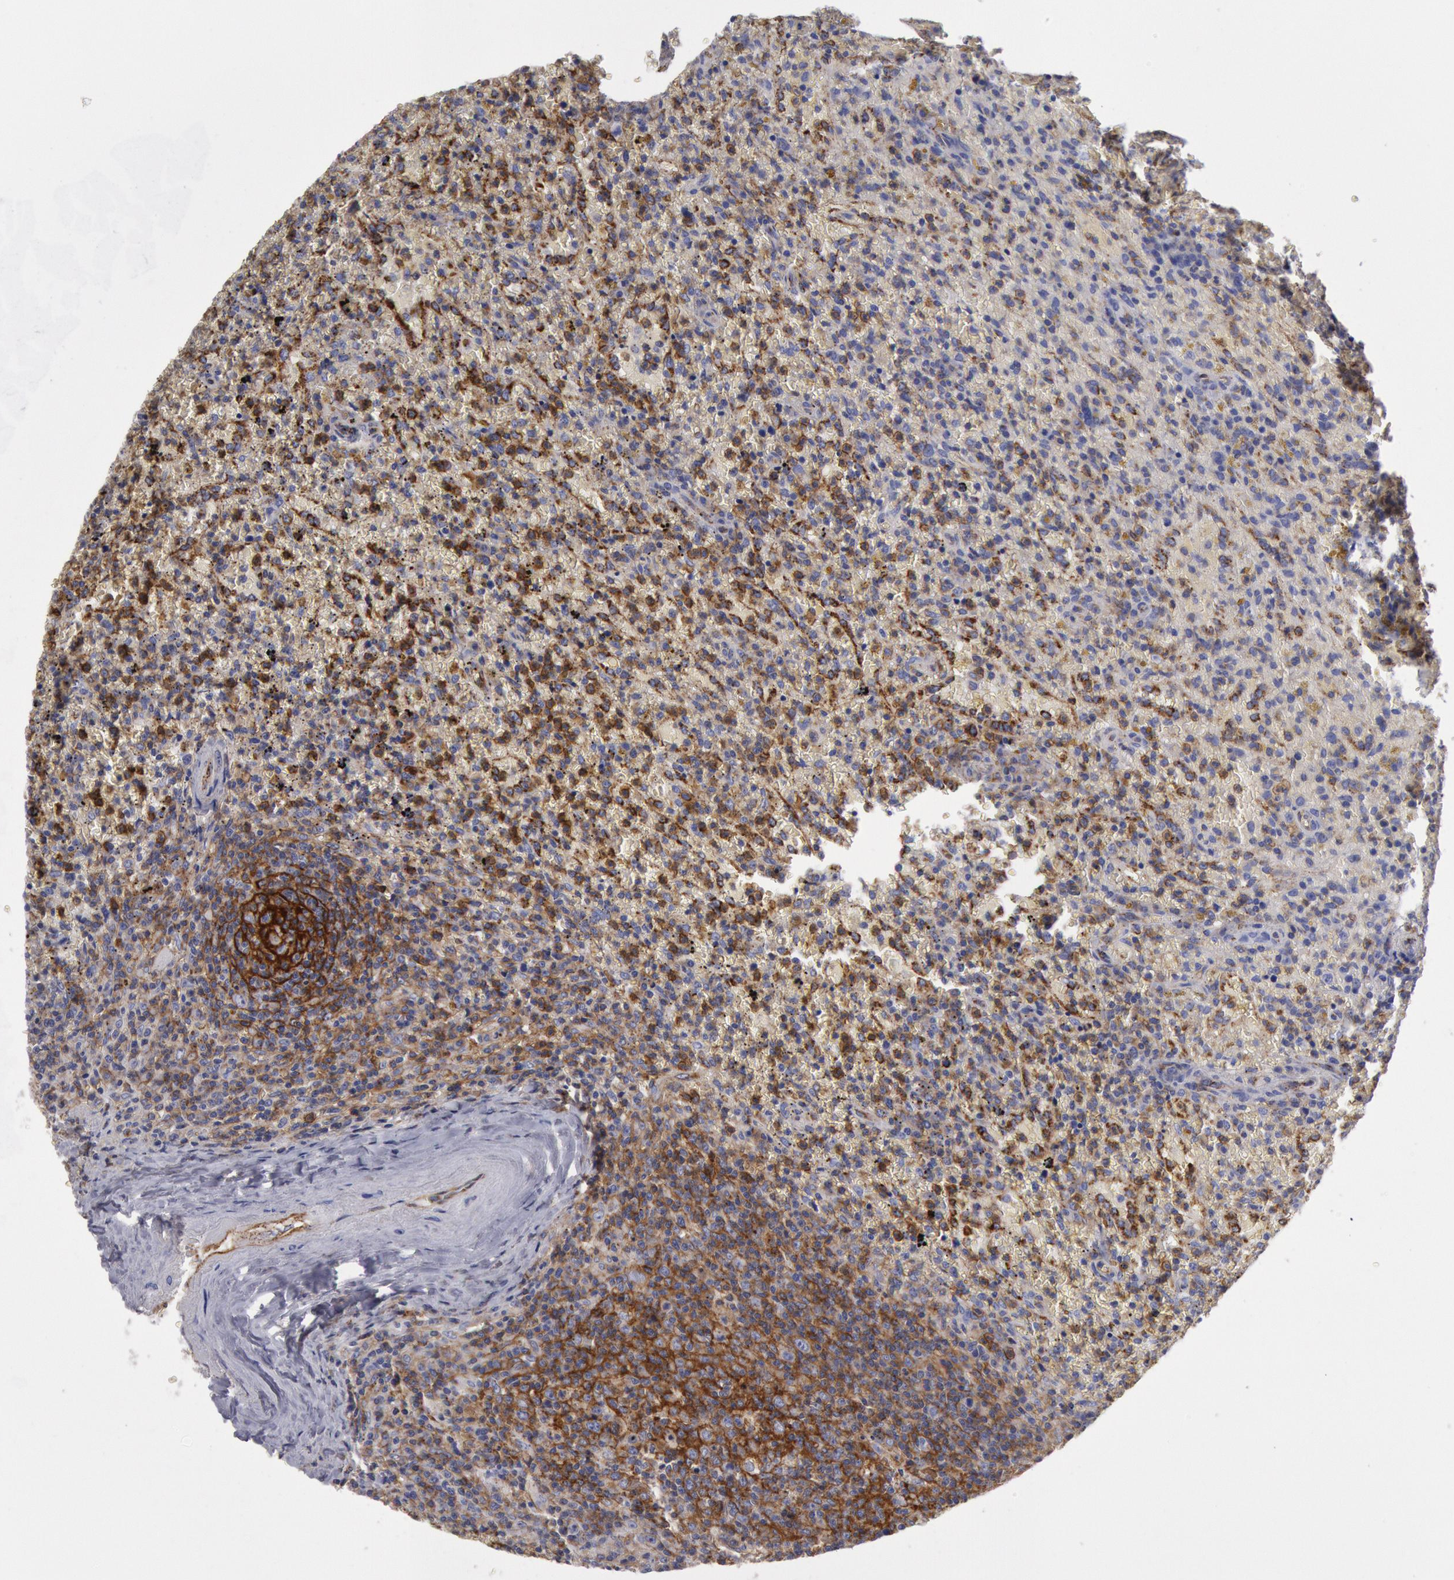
{"staining": {"intensity": "moderate", "quantity": "25%-75%", "location": "cytoplasmic/membranous"}, "tissue": "lymphoma", "cell_type": "Tumor cells", "image_type": "cancer", "snomed": [{"axis": "morphology", "description": "Malignant lymphoma, non-Hodgkin's type, High grade"}, {"axis": "topography", "description": "Spleen"}, {"axis": "topography", "description": "Lymph node"}], "caption": "High-grade malignant lymphoma, non-Hodgkin's type stained for a protein (brown) reveals moderate cytoplasmic/membranous positive staining in about 25%-75% of tumor cells.", "gene": "FLOT1", "patient": {"sex": "female", "age": 70}}